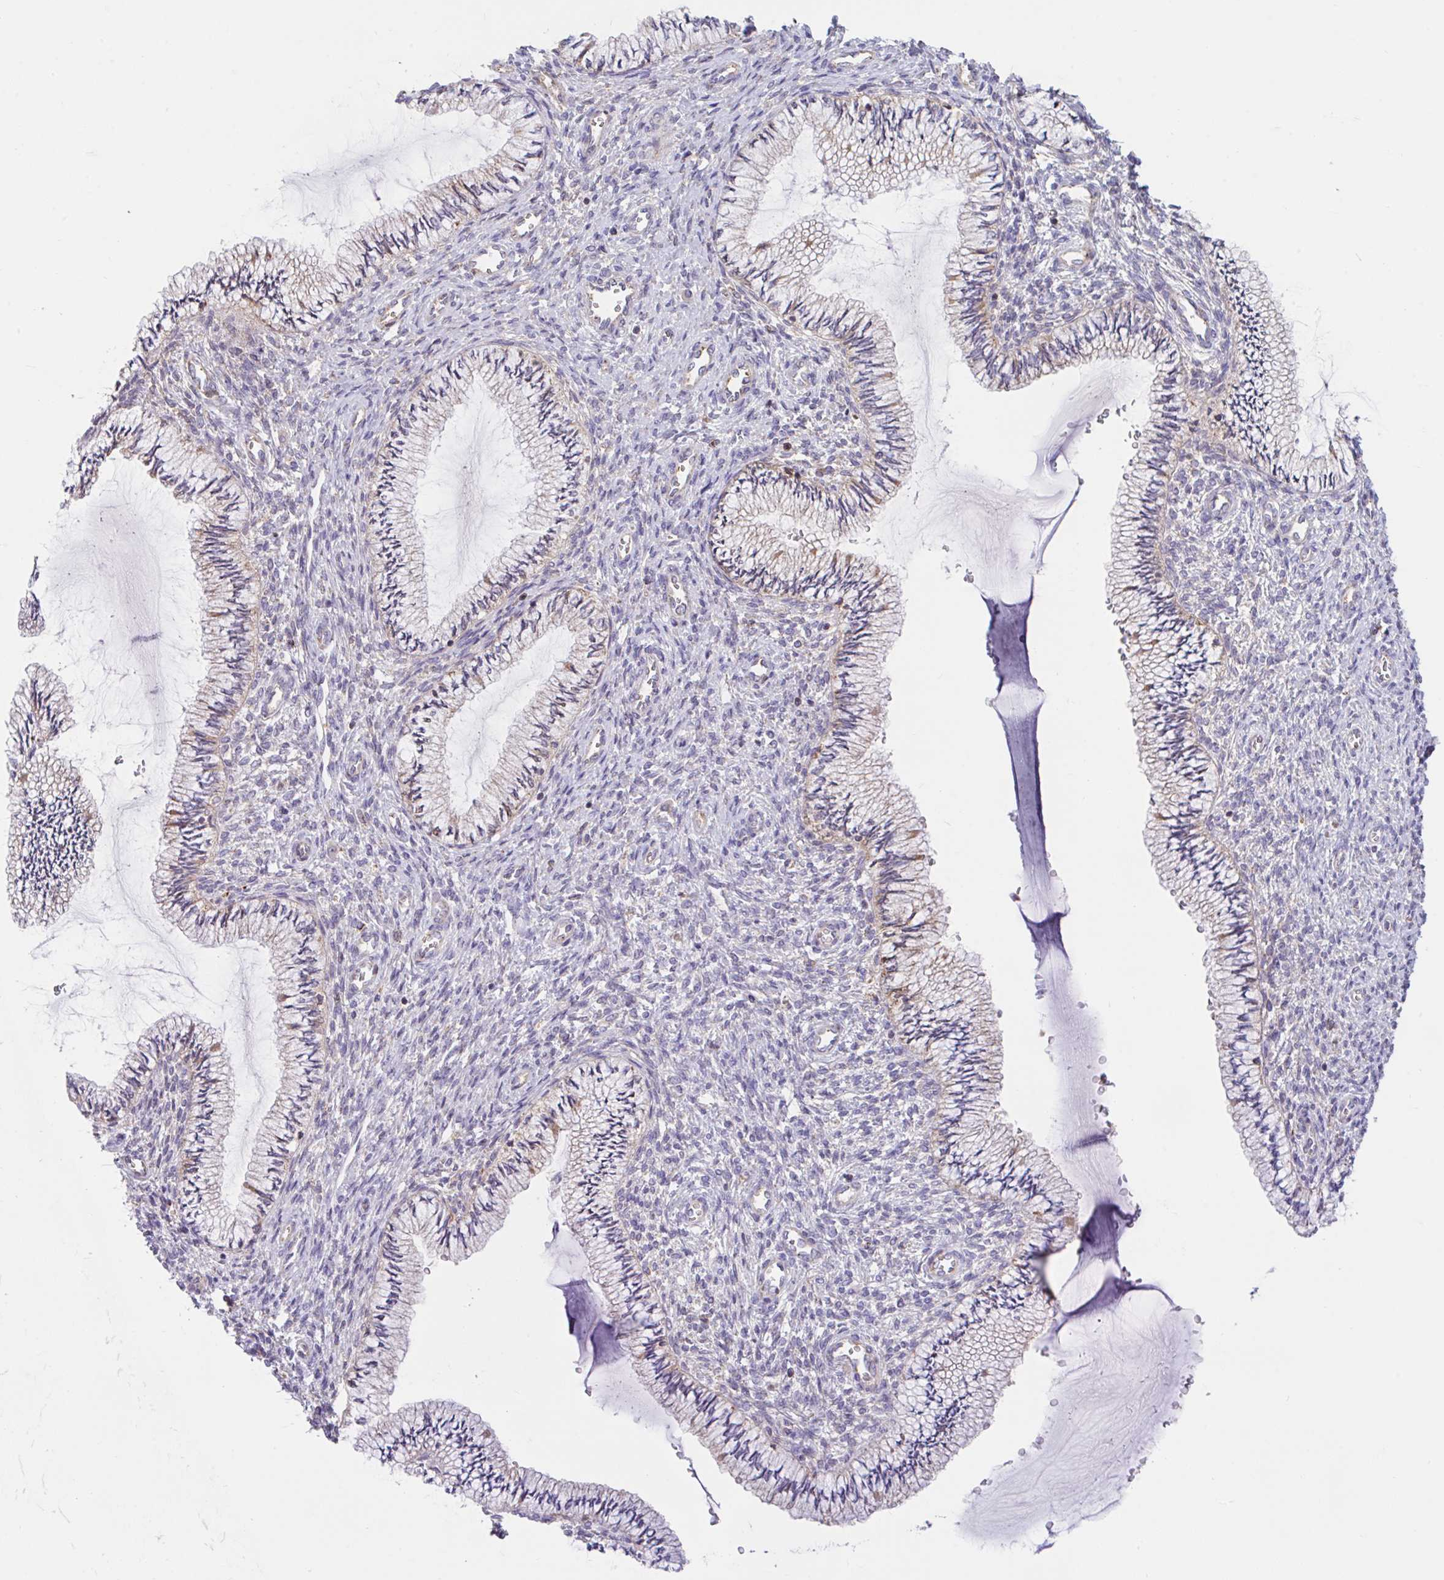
{"staining": {"intensity": "weak", "quantity": "25%-75%", "location": "cytoplasmic/membranous"}, "tissue": "cervix", "cell_type": "Glandular cells", "image_type": "normal", "snomed": [{"axis": "morphology", "description": "Normal tissue, NOS"}, {"axis": "topography", "description": "Cervix"}], "caption": "Cervix stained with IHC reveals weak cytoplasmic/membranous expression in about 25%-75% of glandular cells.", "gene": "RALBP1", "patient": {"sex": "female", "age": 24}}